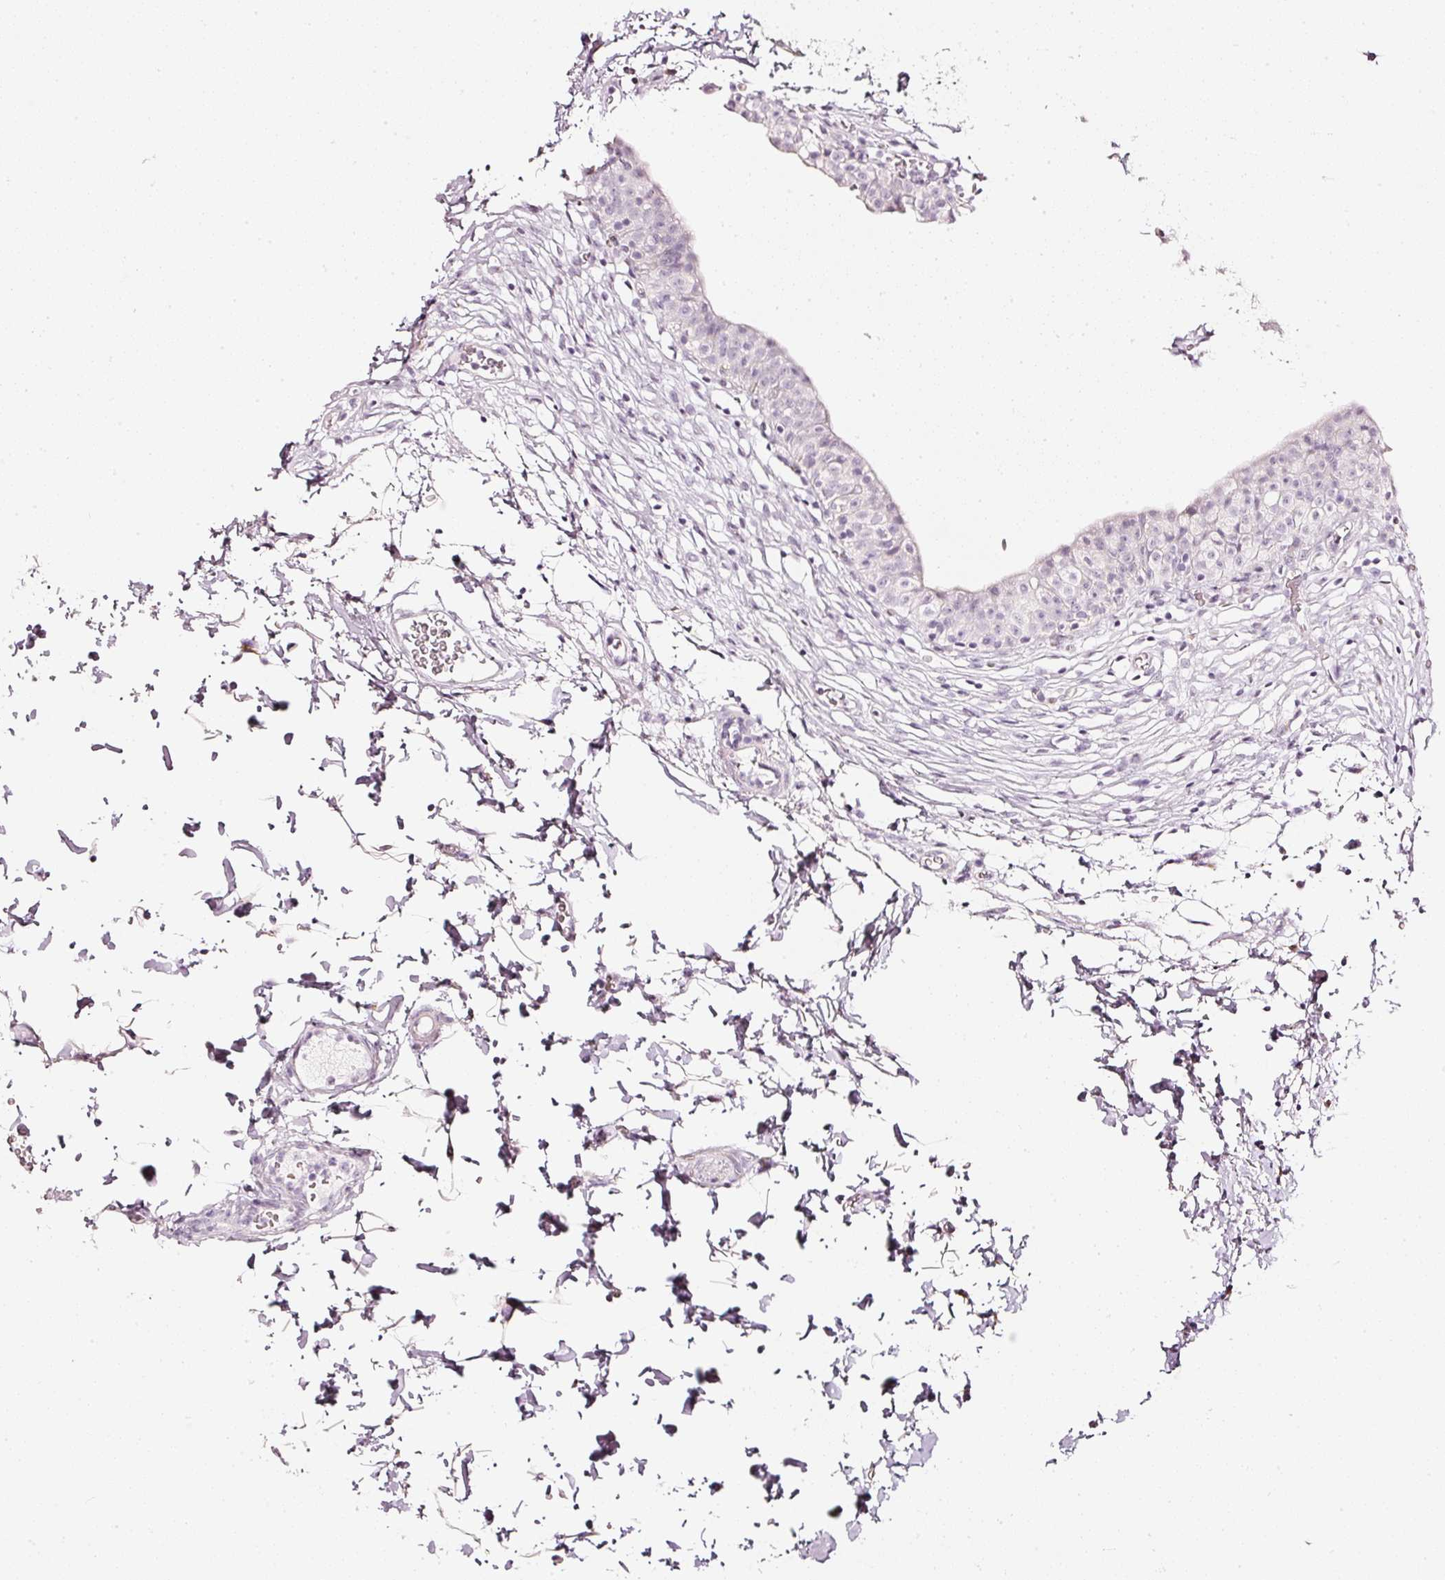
{"staining": {"intensity": "negative", "quantity": "none", "location": "none"}, "tissue": "urinary bladder", "cell_type": "Urothelial cells", "image_type": "normal", "snomed": [{"axis": "morphology", "description": "Normal tissue, NOS"}, {"axis": "topography", "description": "Urinary bladder"}, {"axis": "topography", "description": "Peripheral nerve tissue"}], "caption": "Urinary bladder stained for a protein using immunohistochemistry (IHC) demonstrates no staining urothelial cells.", "gene": "SDF4", "patient": {"sex": "male", "age": 55}}